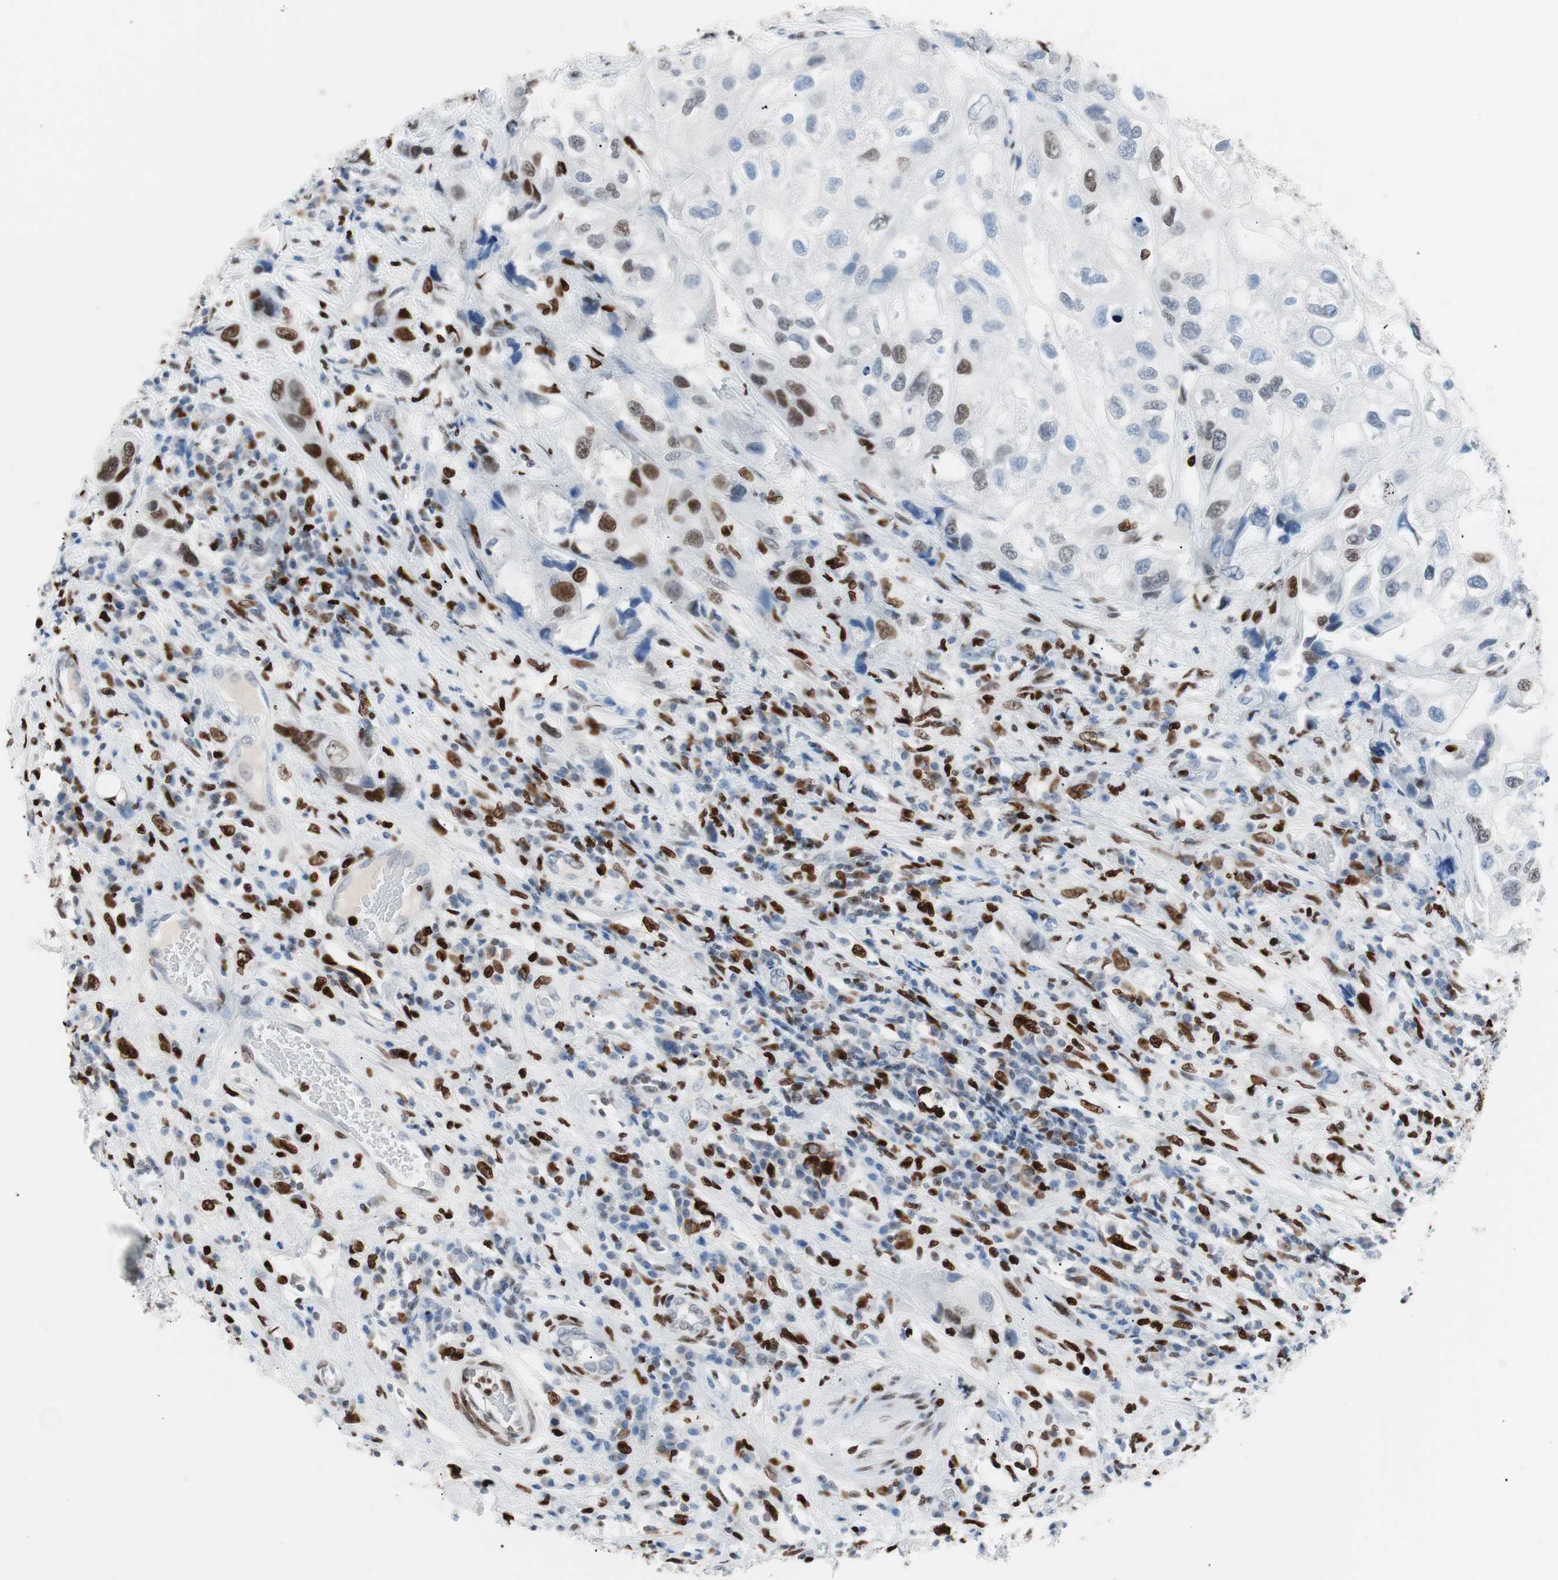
{"staining": {"intensity": "moderate", "quantity": "25%-75%", "location": "nuclear"}, "tissue": "urothelial cancer", "cell_type": "Tumor cells", "image_type": "cancer", "snomed": [{"axis": "morphology", "description": "Urothelial carcinoma, High grade"}, {"axis": "topography", "description": "Urinary bladder"}], "caption": "Immunohistochemistry of high-grade urothelial carcinoma shows medium levels of moderate nuclear expression in approximately 25%-75% of tumor cells. The protein is shown in brown color, while the nuclei are stained blue.", "gene": "CEBPB", "patient": {"sex": "female", "age": 64}}